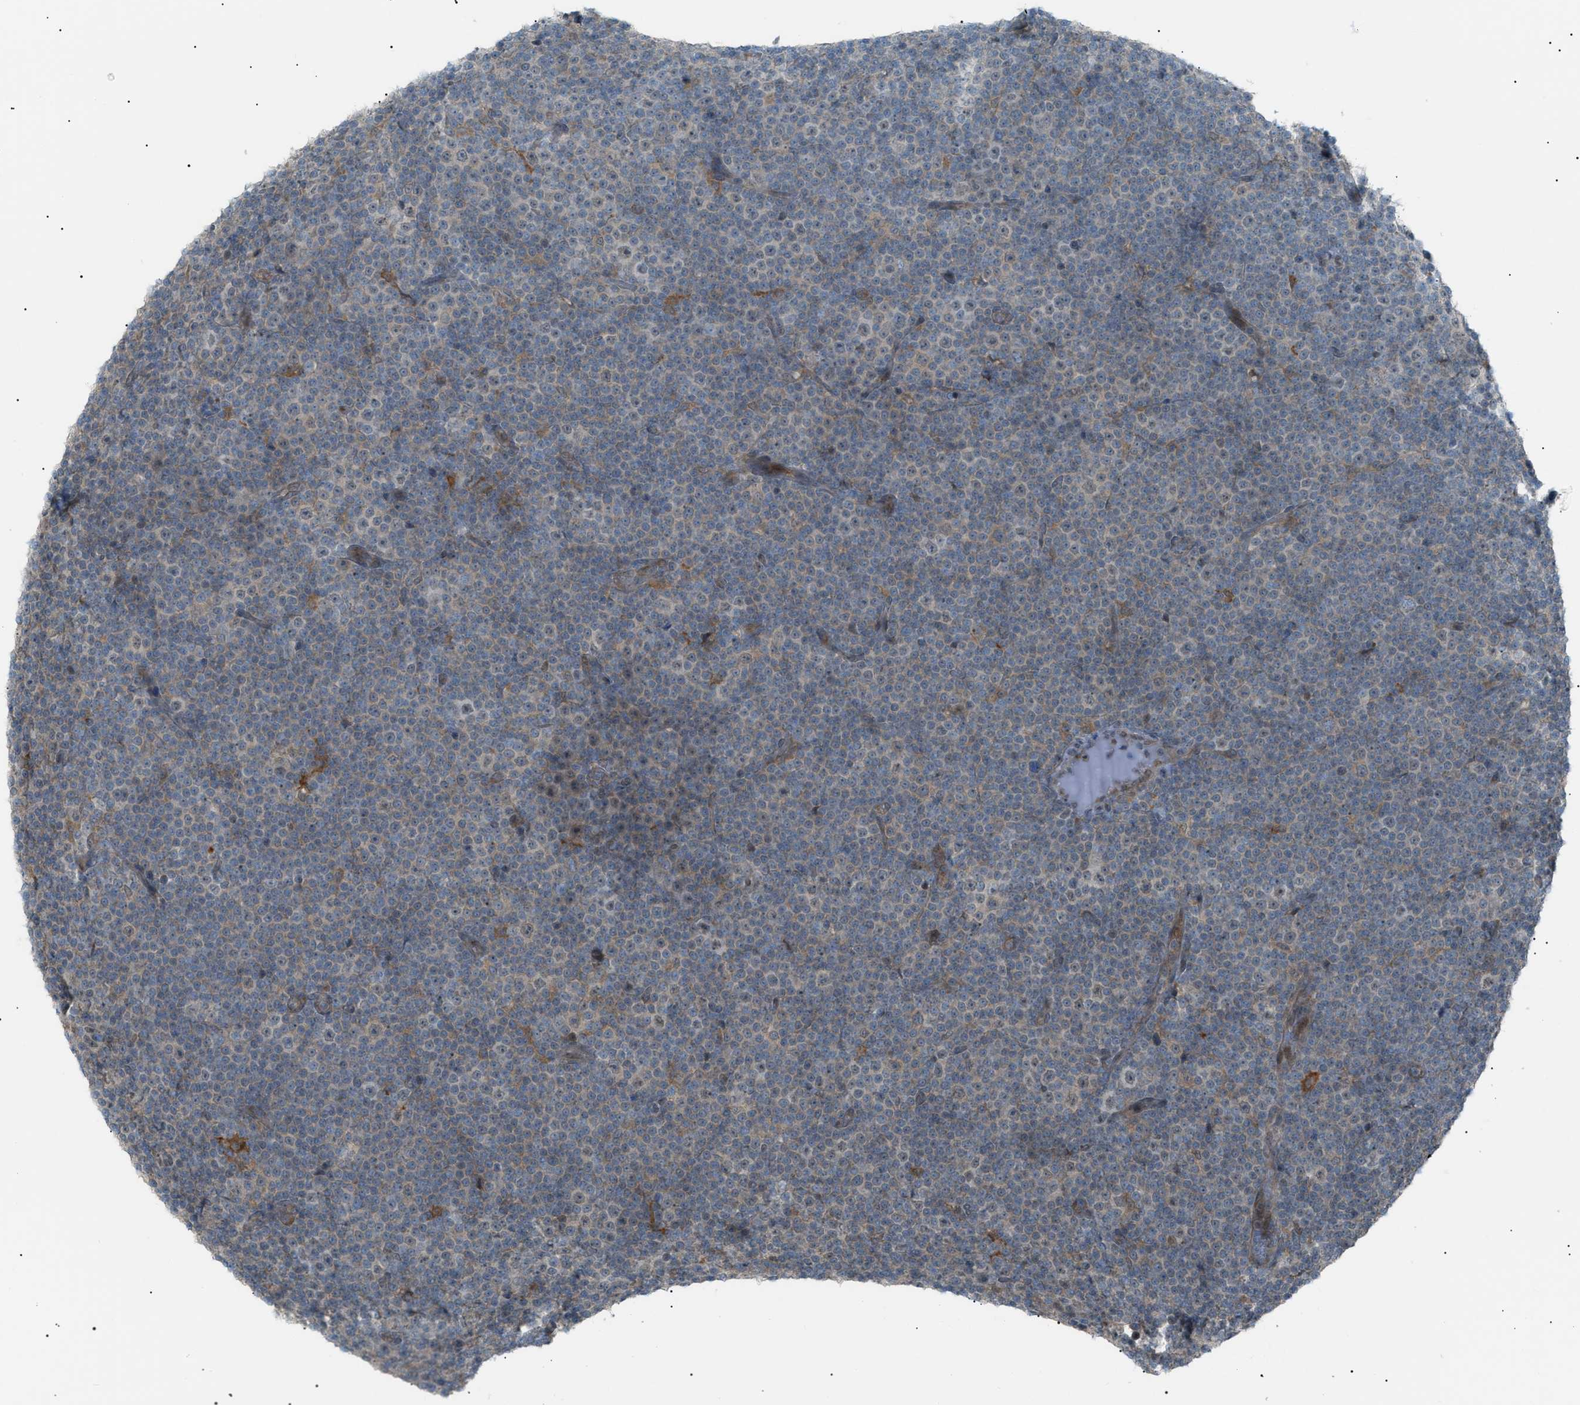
{"staining": {"intensity": "negative", "quantity": "none", "location": "none"}, "tissue": "lymphoma", "cell_type": "Tumor cells", "image_type": "cancer", "snomed": [{"axis": "morphology", "description": "Malignant lymphoma, non-Hodgkin's type, Low grade"}, {"axis": "topography", "description": "Lymph node"}], "caption": "This is a micrograph of immunohistochemistry (IHC) staining of lymphoma, which shows no positivity in tumor cells. (Brightfield microscopy of DAB immunohistochemistry at high magnification).", "gene": "LPIN2", "patient": {"sex": "female", "age": 67}}